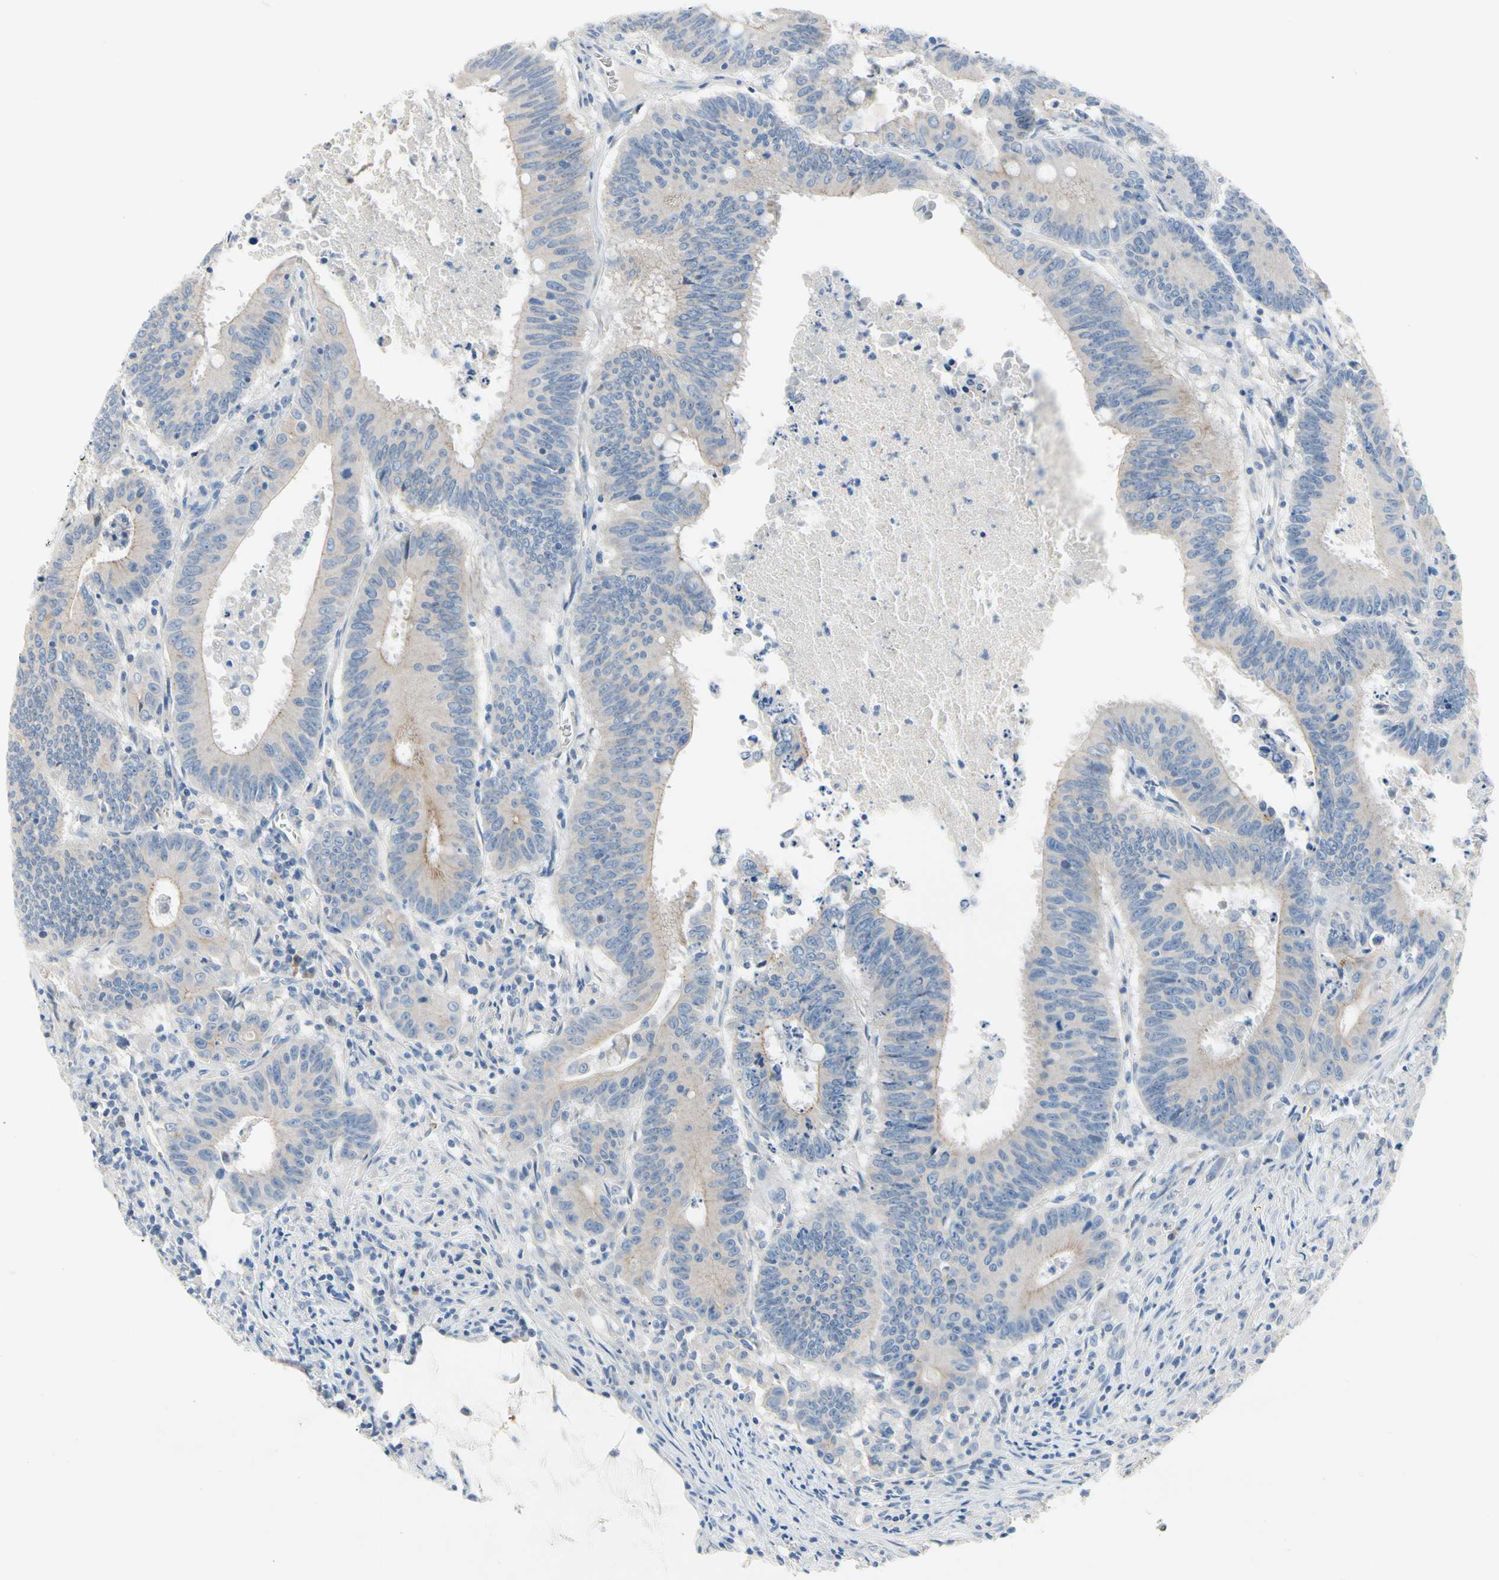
{"staining": {"intensity": "weak", "quantity": "<25%", "location": "cytoplasmic/membranous"}, "tissue": "colorectal cancer", "cell_type": "Tumor cells", "image_type": "cancer", "snomed": [{"axis": "morphology", "description": "Adenocarcinoma, NOS"}, {"axis": "topography", "description": "Colon"}], "caption": "Immunohistochemistry photomicrograph of colorectal adenocarcinoma stained for a protein (brown), which shows no expression in tumor cells.", "gene": "CA14", "patient": {"sex": "male", "age": 45}}